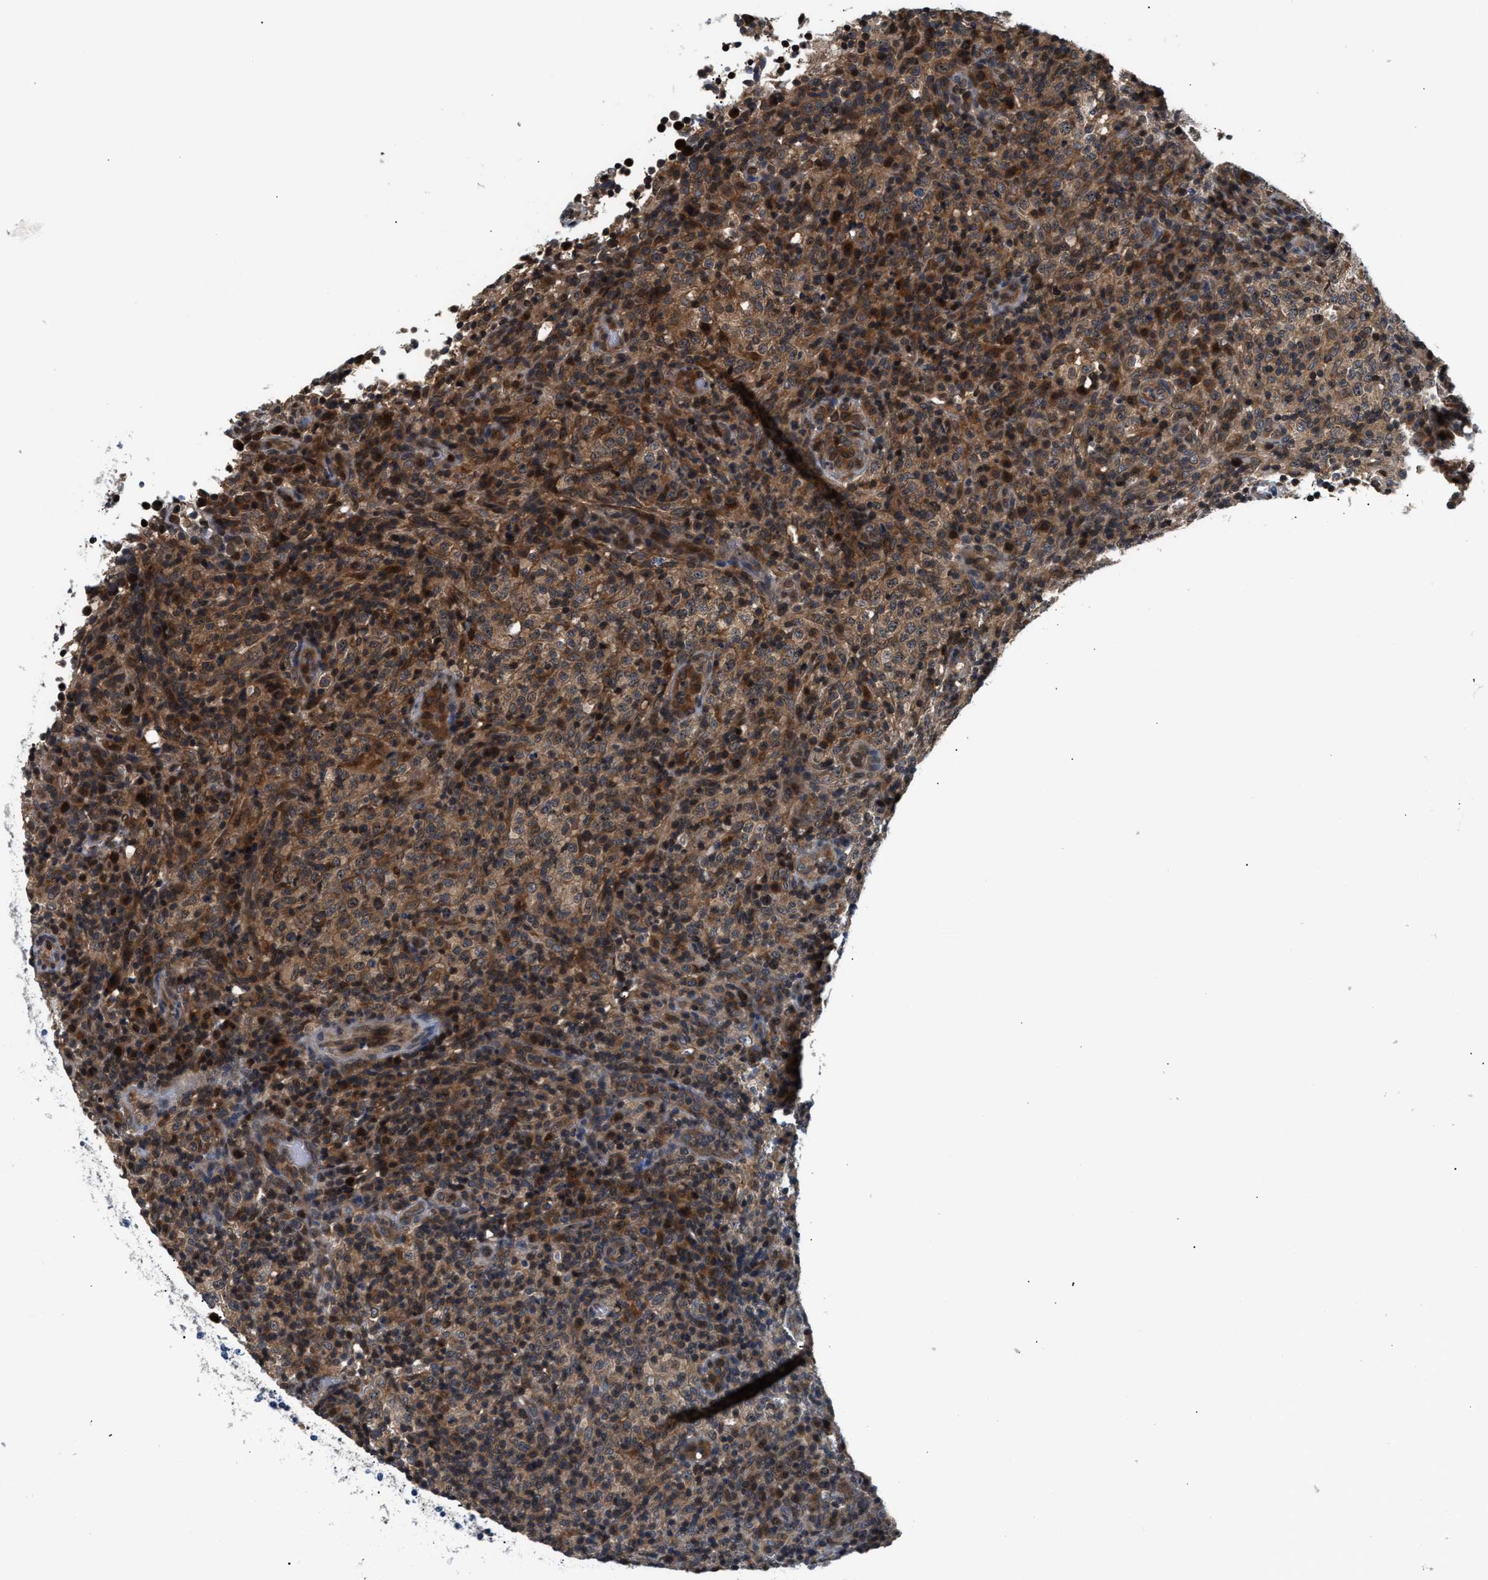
{"staining": {"intensity": "moderate", "quantity": ">75%", "location": "cytoplasmic/membranous"}, "tissue": "lymphoma", "cell_type": "Tumor cells", "image_type": "cancer", "snomed": [{"axis": "morphology", "description": "Malignant lymphoma, non-Hodgkin's type, High grade"}, {"axis": "topography", "description": "Lymph node"}], "caption": "Immunohistochemical staining of human malignant lymphoma, non-Hodgkin's type (high-grade) demonstrates medium levels of moderate cytoplasmic/membranous protein staining in approximately >75% of tumor cells.", "gene": "RAB29", "patient": {"sex": "female", "age": 76}}